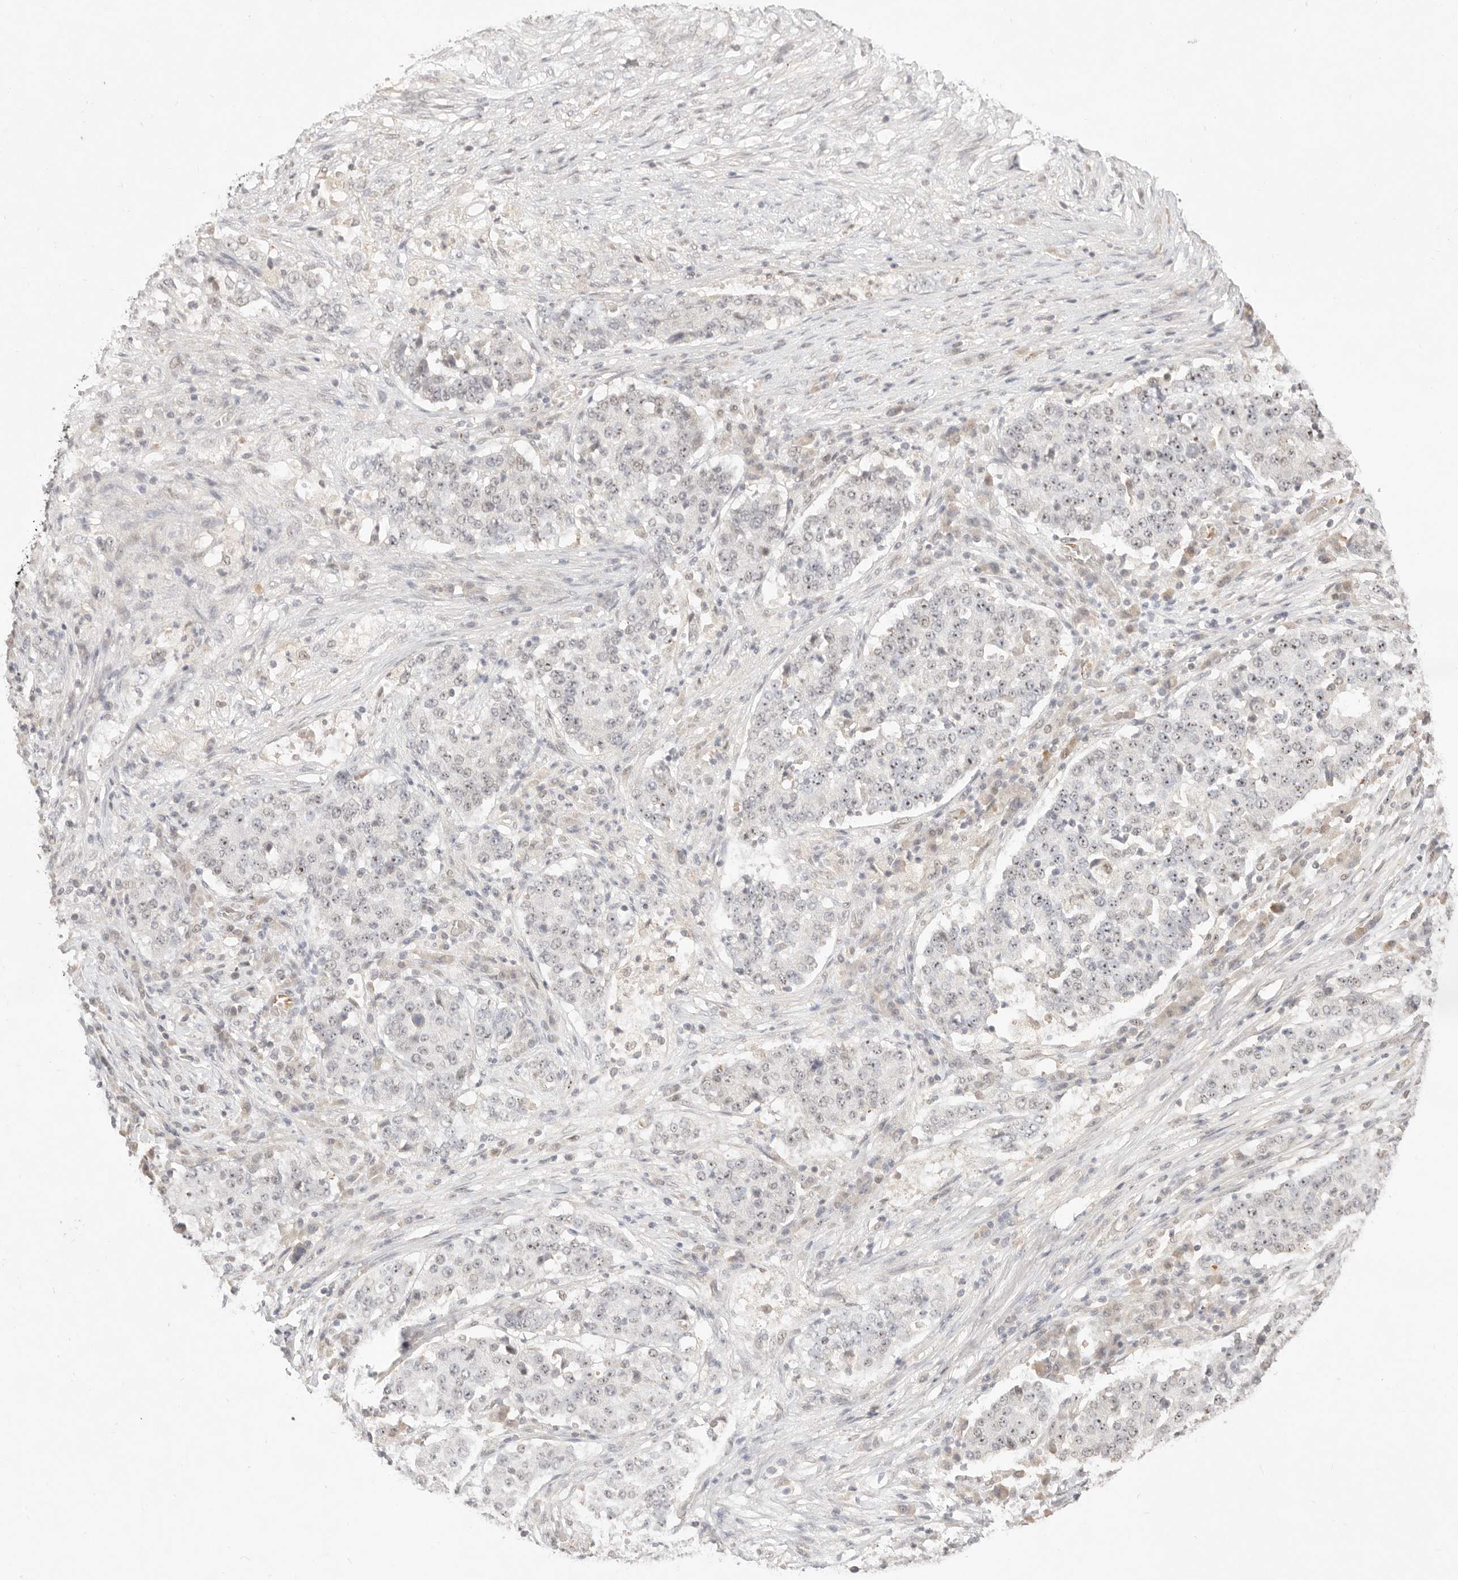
{"staining": {"intensity": "weak", "quantity": ">75%", "location": "nuclear"}, "tissue": "stomach cancer", "cell_type": "Tumor cells", "image_type": "cancer", "snomed": [{"axis": "morphology", "description": "Adenocarcinoma, NOS"}, {"axis": "topography", "description": "Stomach"}], "caption": "Immunohistochemistry of human stomach cancer shows low levels of weak nuclear staining in about >75% of tumor cells.", "gene": "MEP1A", "patient": {"sex": "male", "age": 59}}